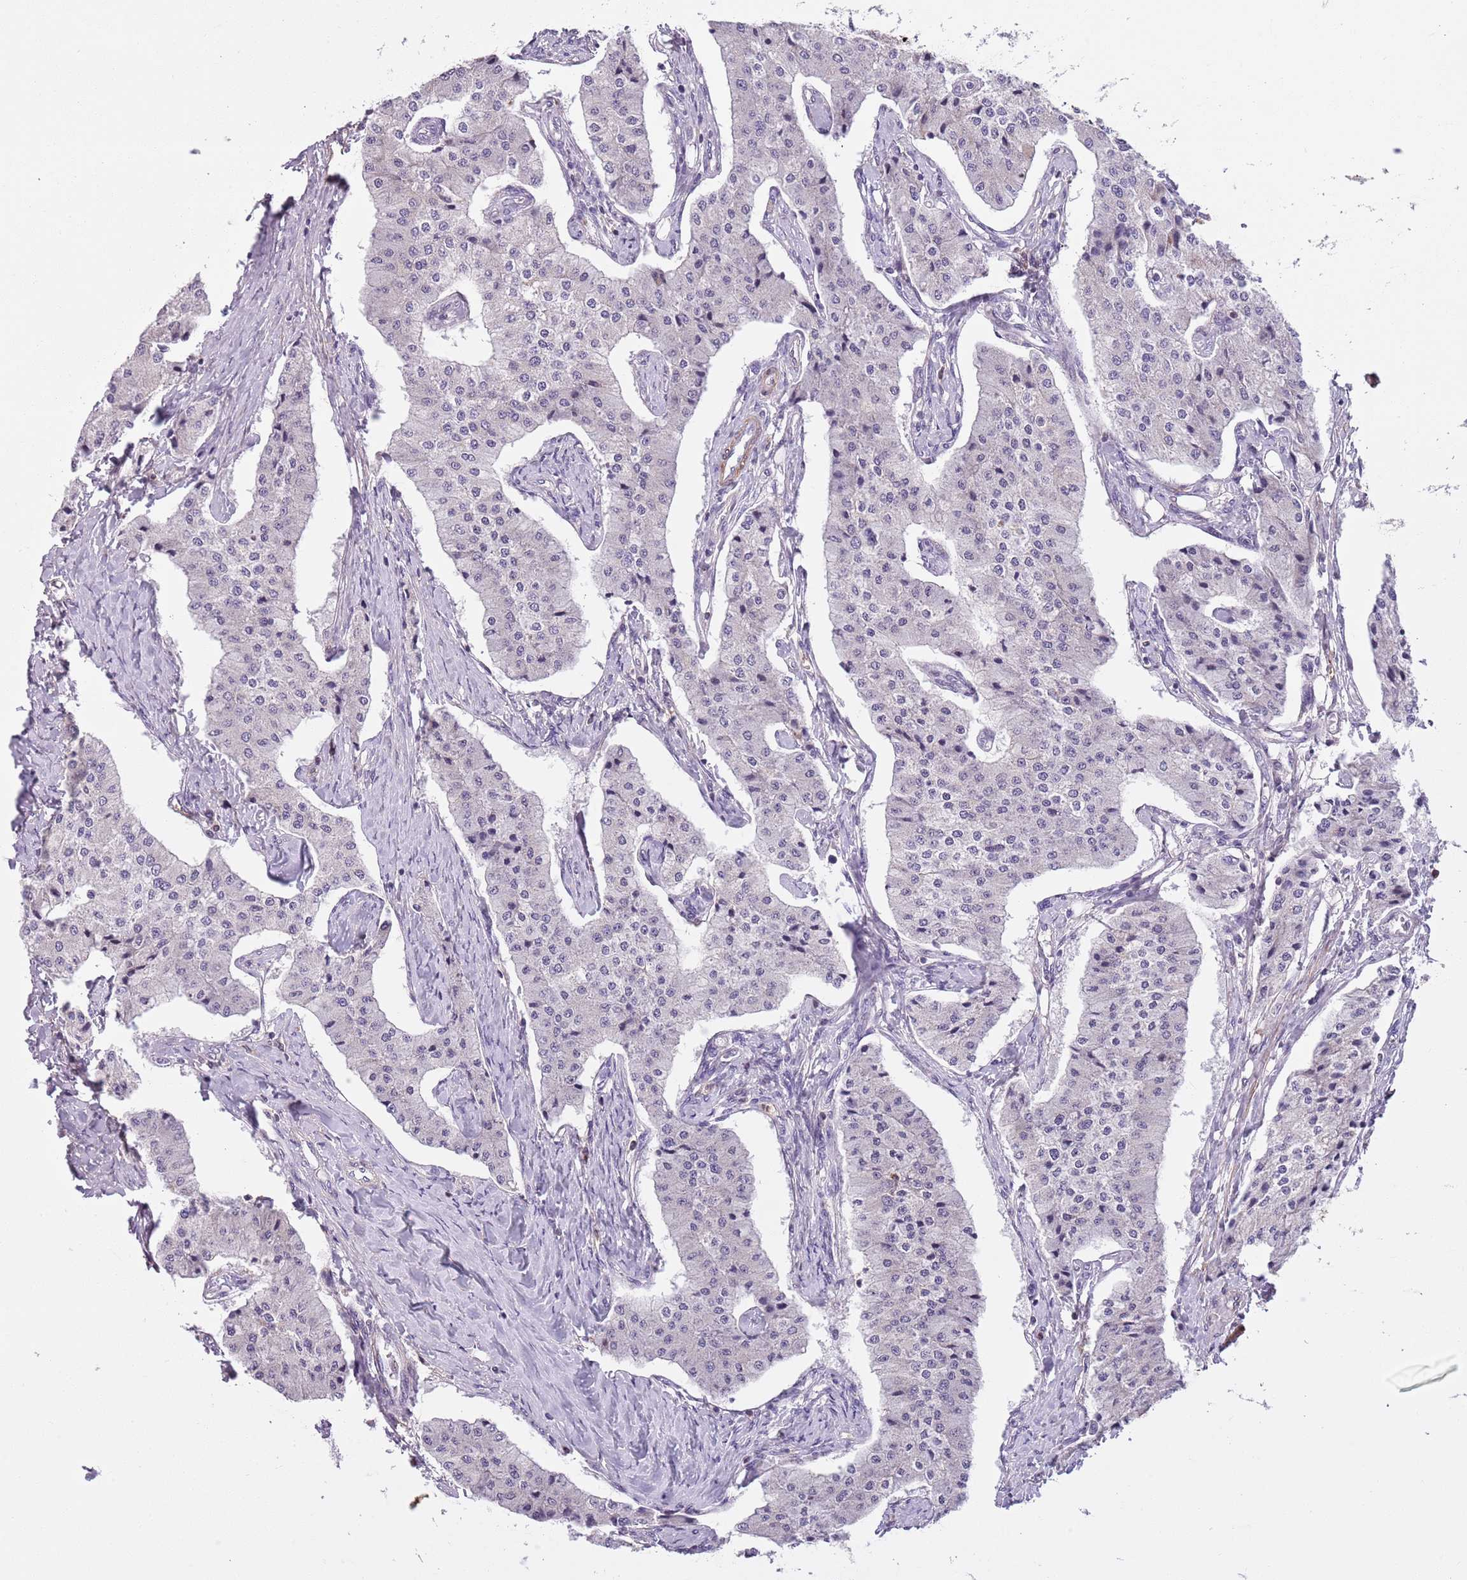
{"staining": {"intensity": "negative", "quantity": "none", "location": "none"}, "tissue": "carcinoid", "cell_type": "Tumor cells", "image_type": "cancer", "snomed": [{"axis": "morphology", "description": "Carcinoid, malignant, NOS"}, {"axis": "topography", "description": "Colon"}], "caption": "Photomicrograph shows no protein expression in tumor cells of carcinoid tissue.", "gene": "JAML", "patient": {"sex": "female", "age": 52}}